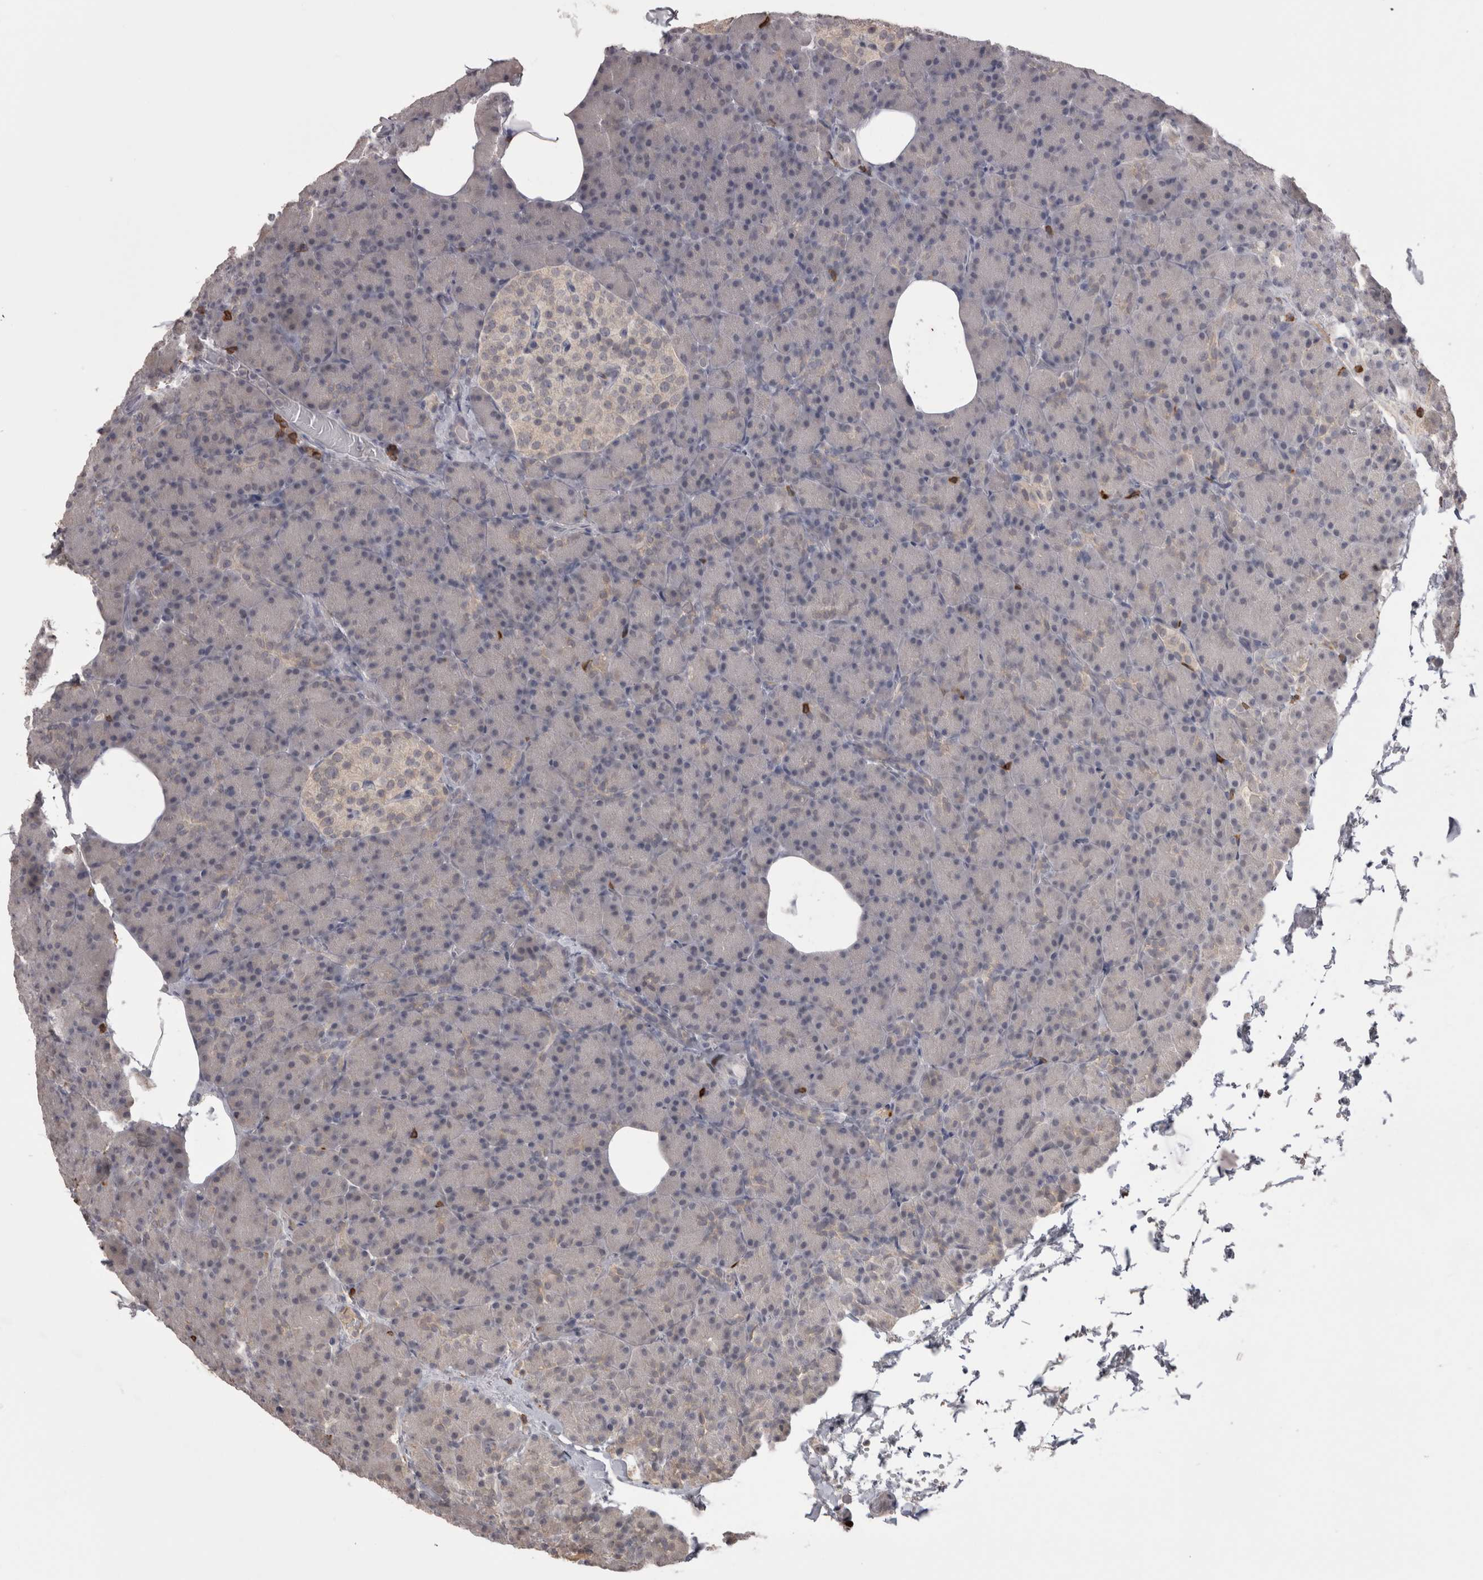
{"staining": {"intensity": "negative", "quantity": "none", "location": "none"}, "tissue": "pancreas", "cell_type": "Exocrine glandular cells", "image_type": "normal", "snomed": [{"axis": "morphology", "description": "Normal tissue, NOS"}, {"axis": "topography", "description": "Pancreas"}], "caption": "DAB immunohistochemical staining of unremarkable pancreas demonstrates no significant expression in exocrine glandular cells.", "gene": "SKAP1", "patient": {"sex": "female", "age": 43}}